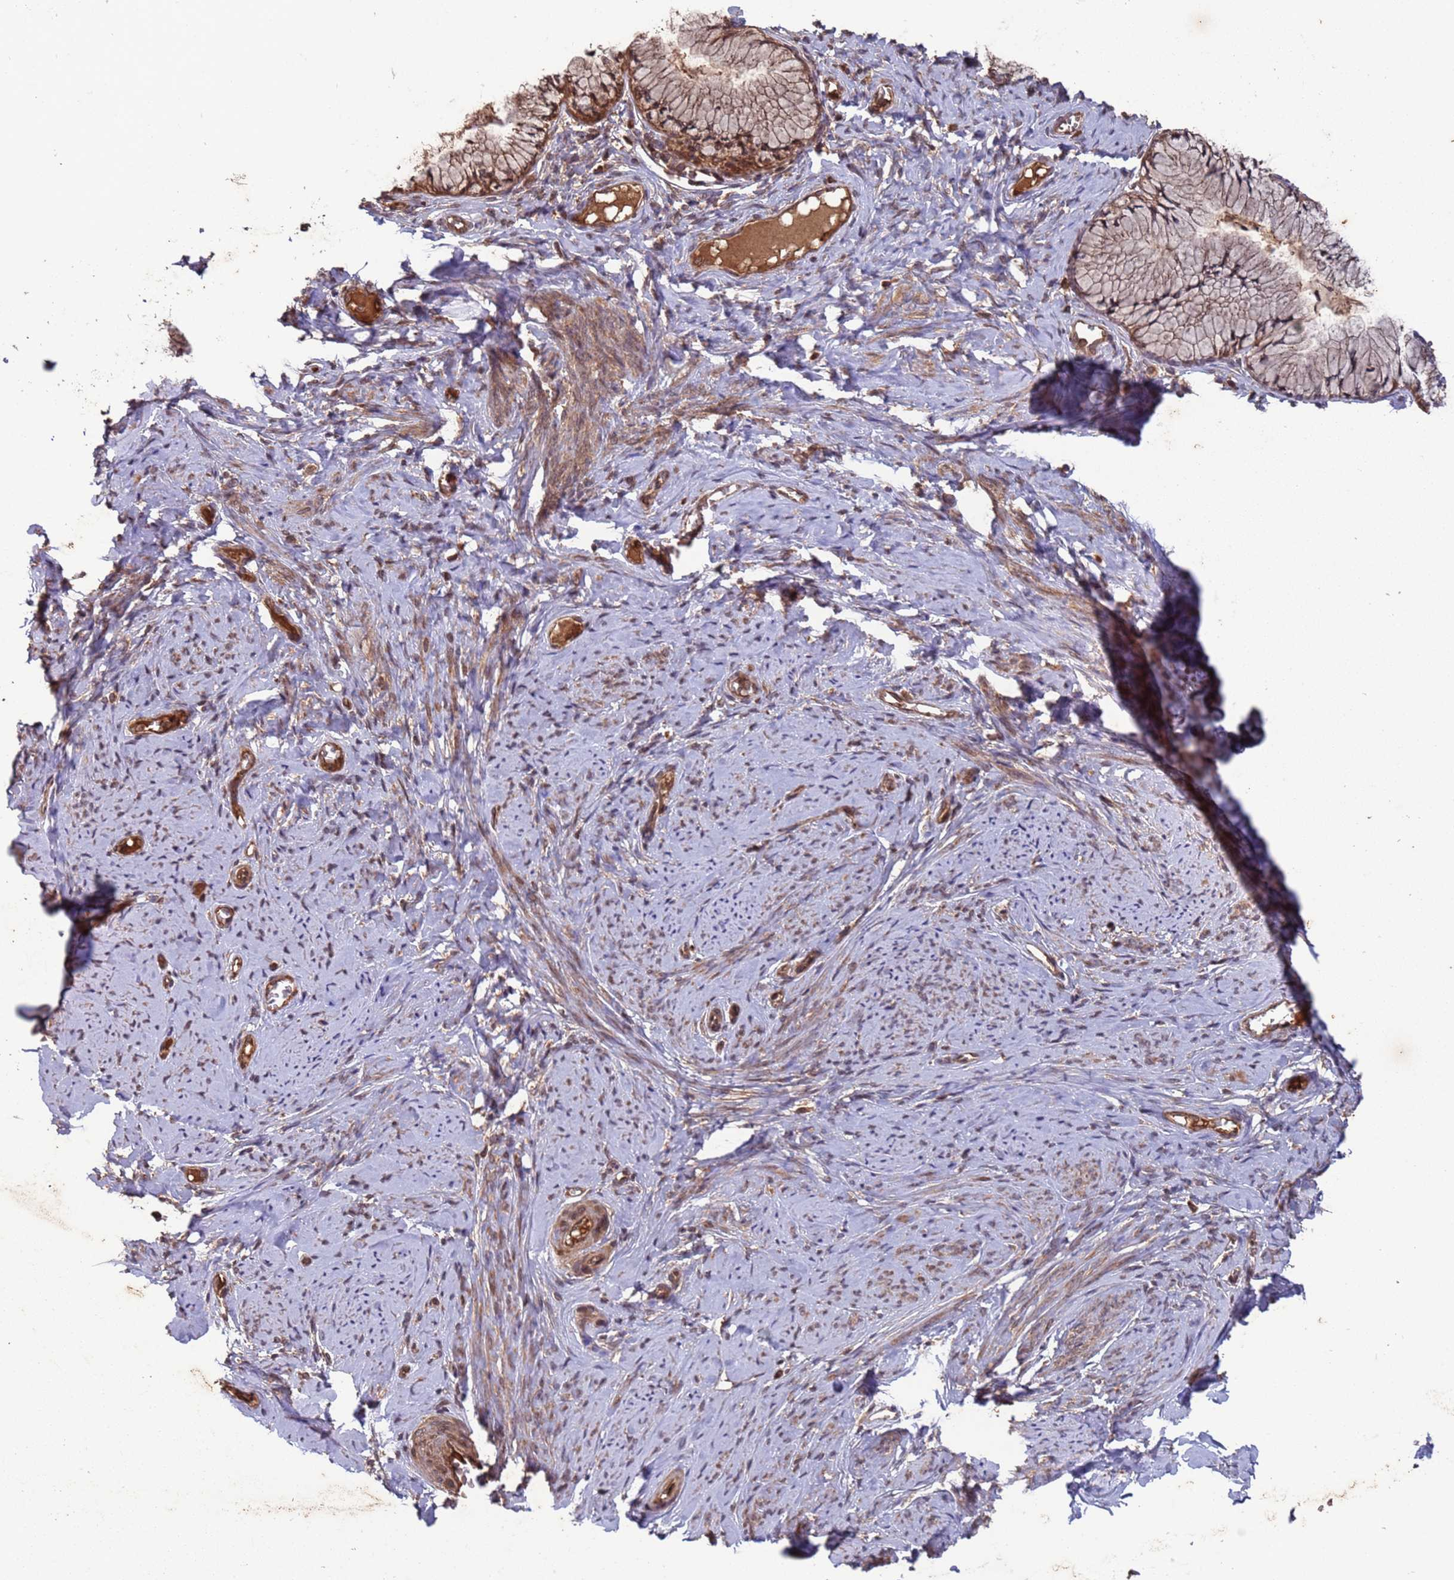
{"staining": {"intensity": "moderate", "quantity": ">75%", "location": "cytoplasmic/membranous,nuclear"}, "tissue": "cervix", "cell_type": "Glandular cells", "image_type": "normal", "snomed": [{"axis": "morphology", "description": "Normal tissue, NOS"}, {"axis": "topography", "description": "Cervix"}], "caption": "Immunohistochemistry (IHC) micrograph of benign human cervix stained for a protein (brown), which demonstrates medium levels of moderate cytoplasmic/membranous,nuclear expression in approximately >75% of glandular cells.", "gene": "ERI1", "patient": {"sex": "female", "age": 42}}